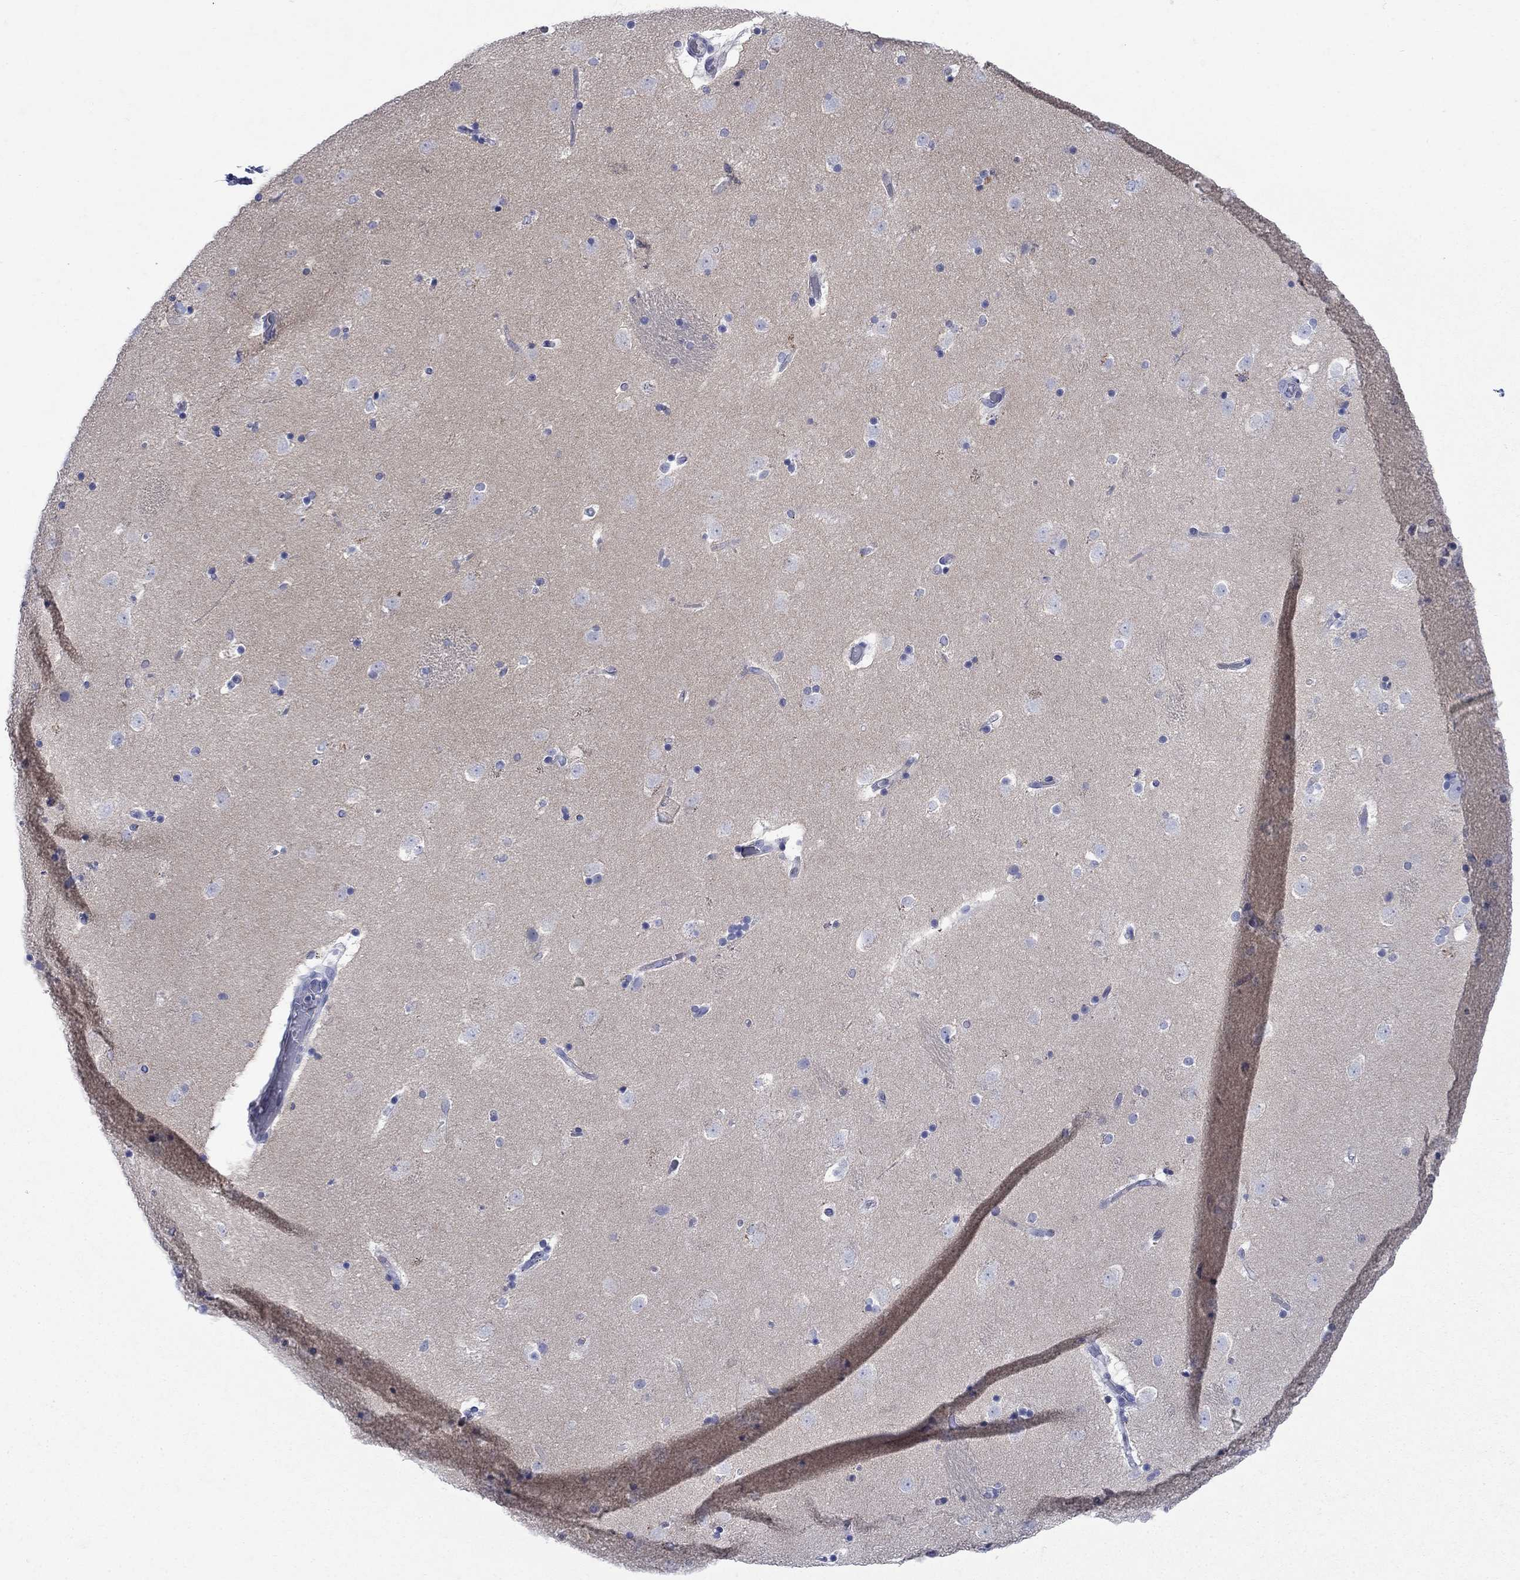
{"staining": {"intensity": "negative", "quantity": "none", "location": "none"}, "tissue": "caudate", "cell_type": "Glial cells", "image_type": "normal", "snomed": [{"axis": "morphology", "description": "Normal tissue, NOS"}, {"axis": "topography", "description": "Lateral ventricle wall"}], "caption": "Glial cells show no significant expression in normal caudate.", "gene": "SULT2B1", "patient": {"sex": "male", "age": 51}}